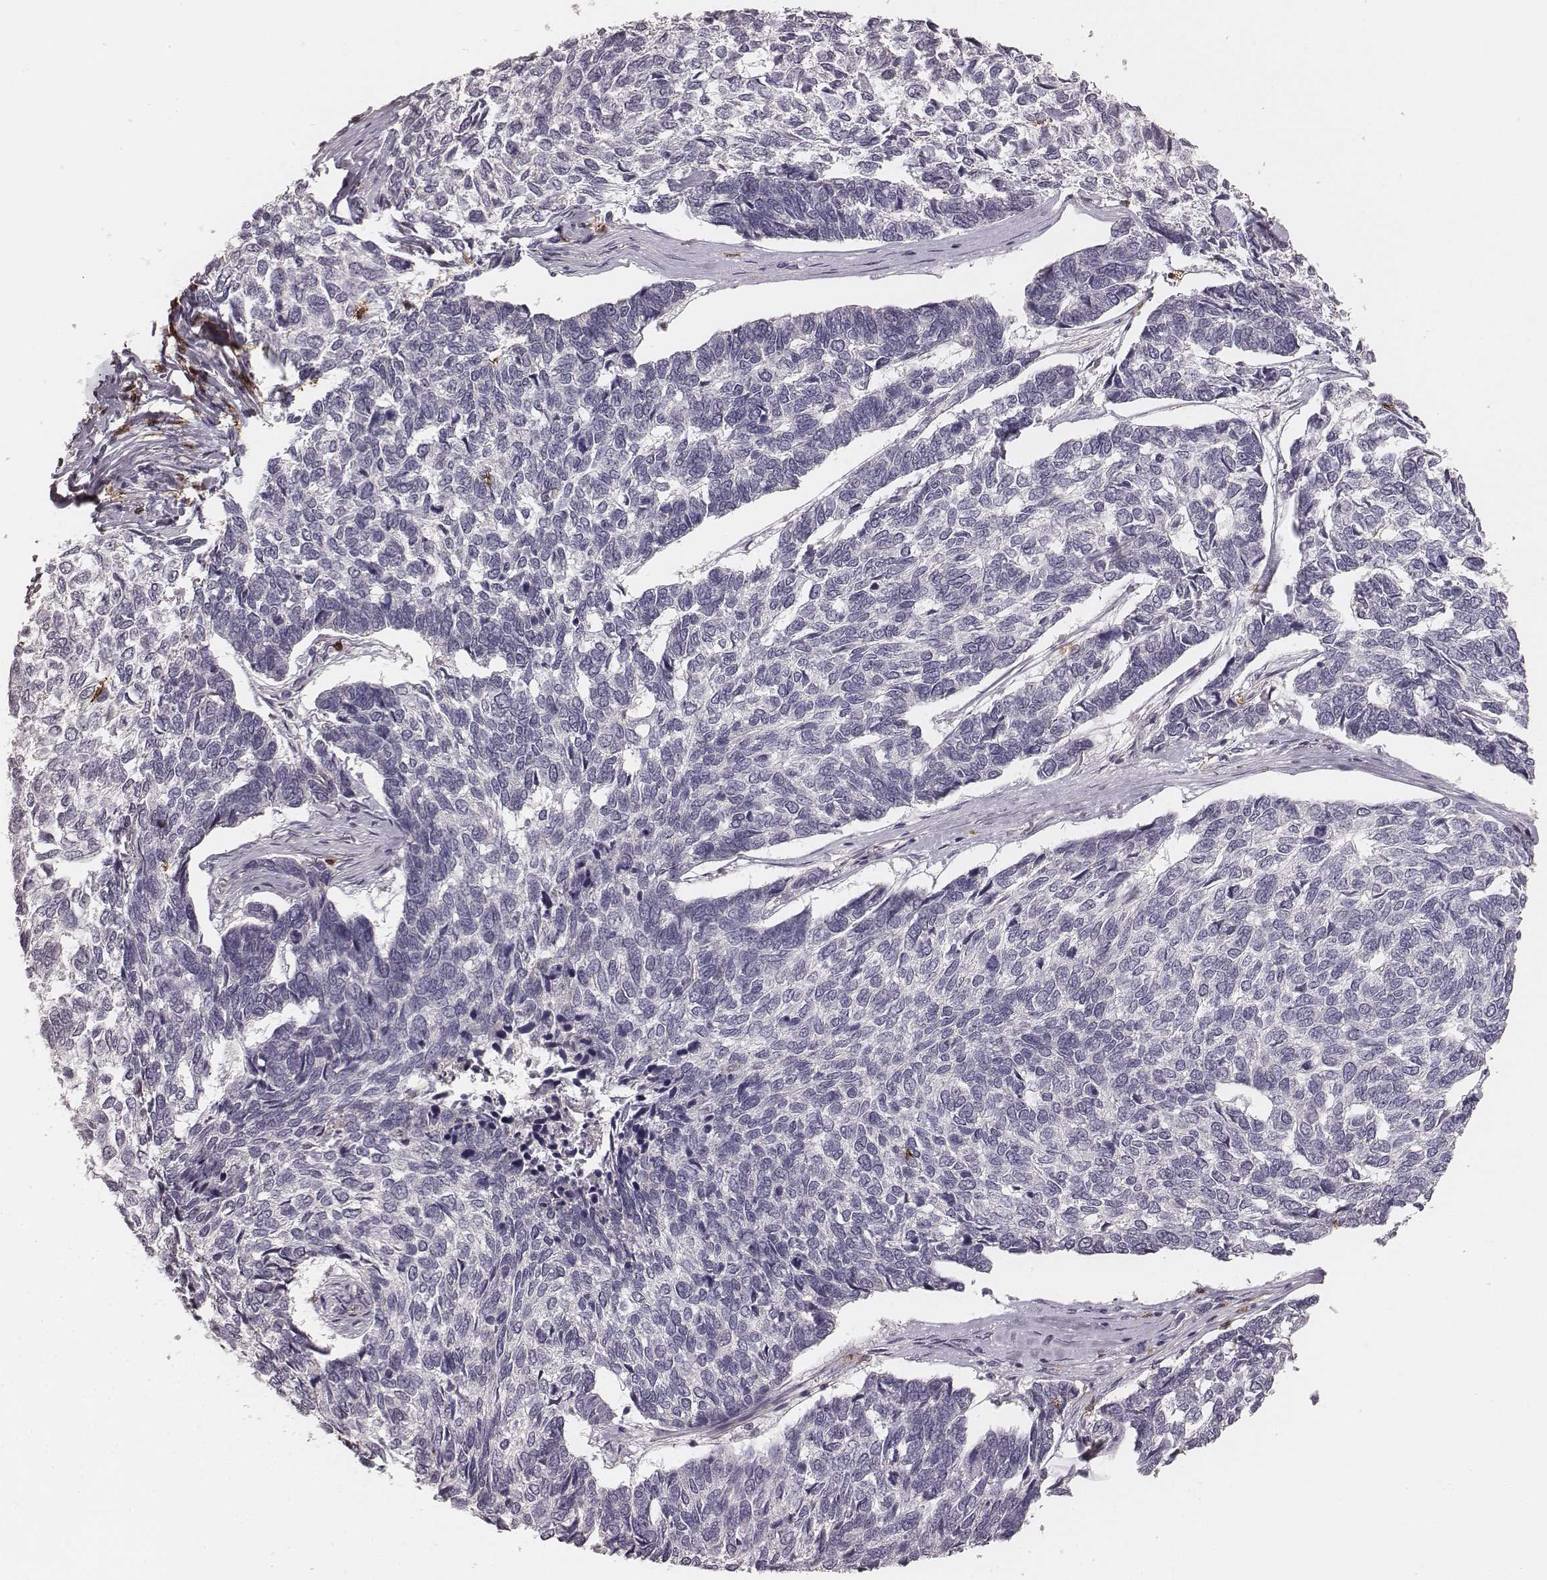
{"staining": {"intensity": "negative", "quantity": "none", "location": "none"}, "tissue": "skin cancer", "cell_type": "Tumor cells", "image_type": "cancer", "snomed": [{"axis": "morphology", "description": "Basal cell carcinoma"}, {"axis": "topography", "description": "Skin"}], "caption": "Tumor cells are negative for protein expression in human skin cancer (basal cell carcinoma).", "gene": "CD8A", "patient": {"sex": "female", "age": 65}}